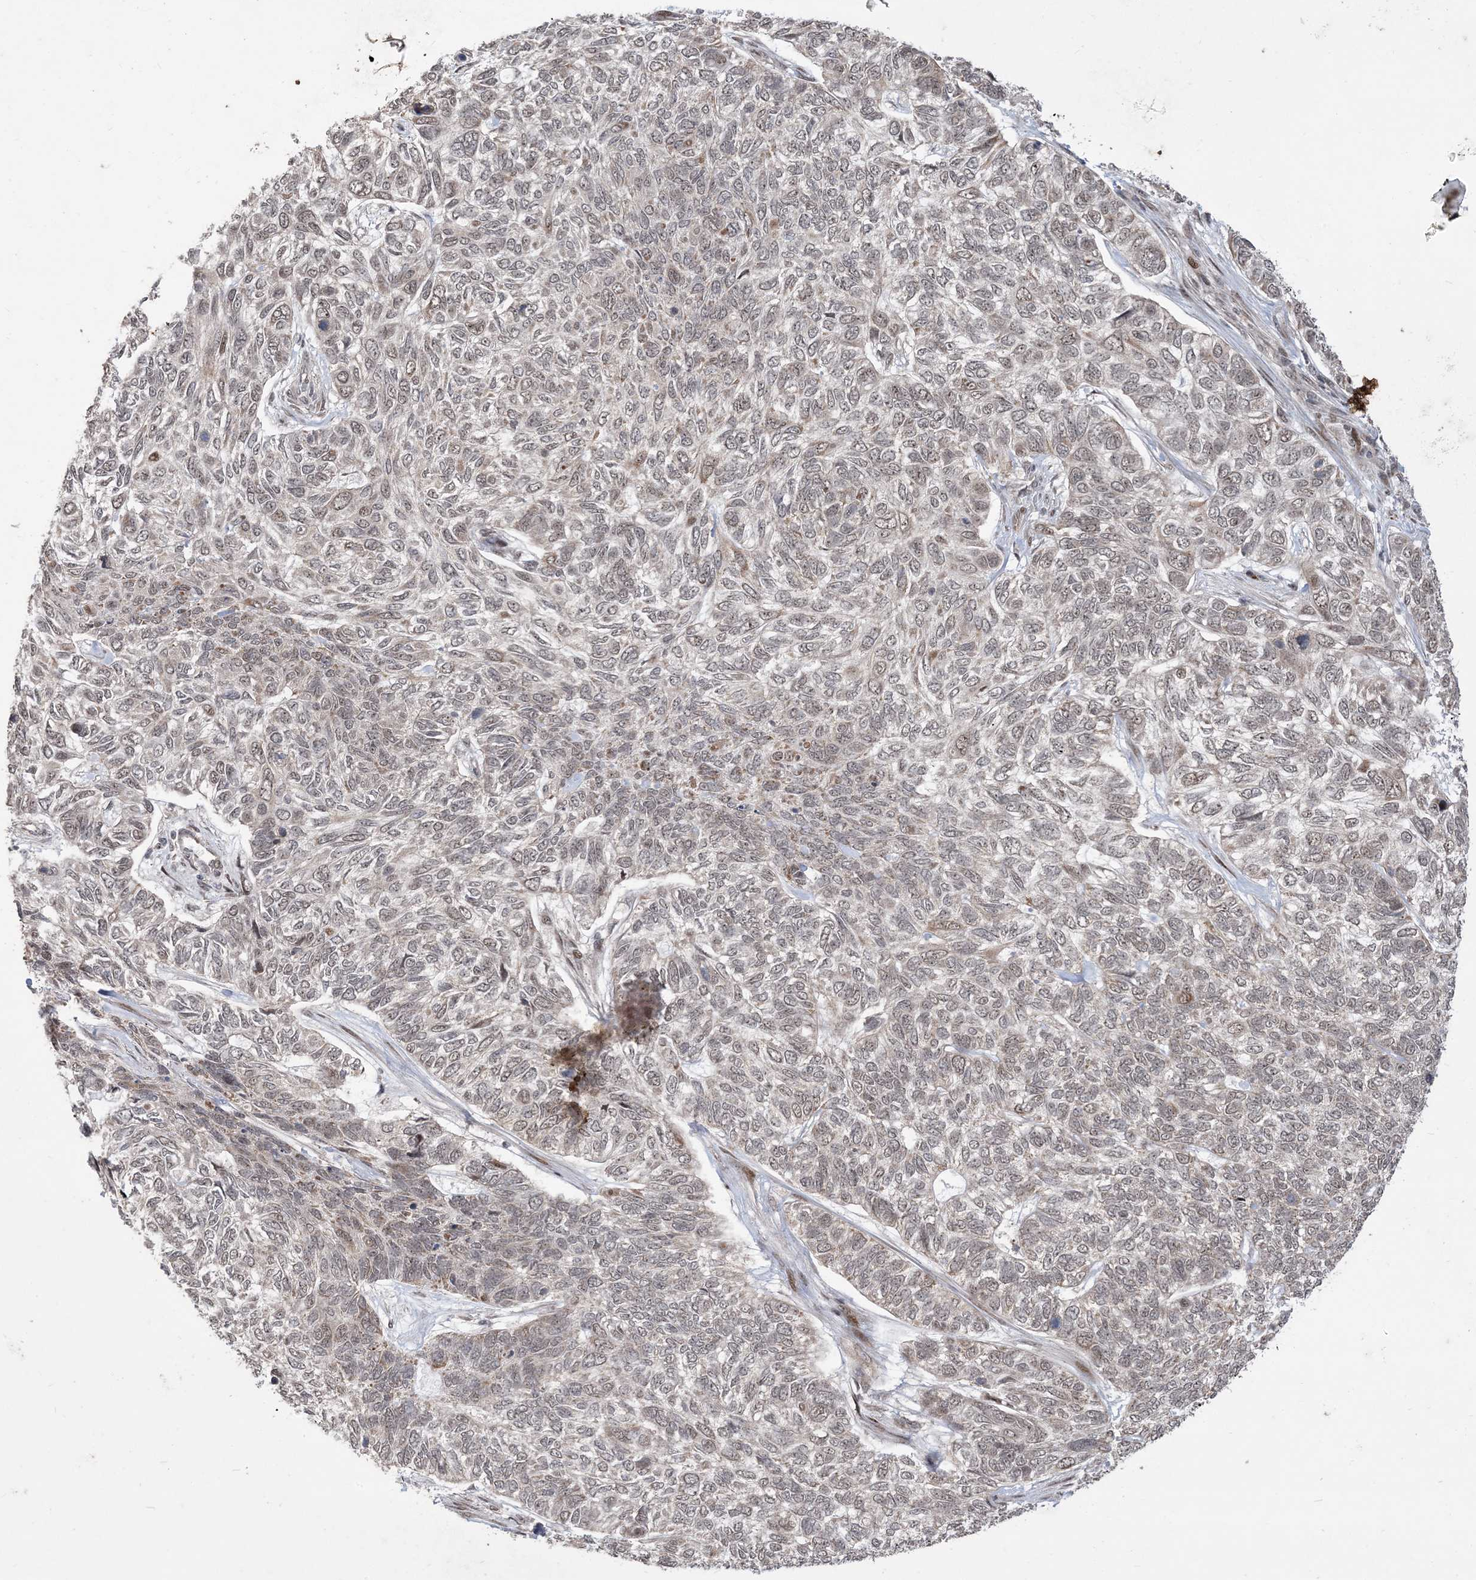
{"staining": {"intensity": "negative", "quantity": "none", "location": "none"}, "tissue": "skin cancer", "cell_type": "Tumor cells", "image_type": "cancer", "snomed": [{"axis": "morphology", "description": "Basal cell carcinoma"}, {"axis": "topography", "description": "Skin"}], "caption": "Image shows no significant protein positivity in tumor cells of skin cancer (basal cell carcinoma).", "gene": "FAM9B", "patient": {"sex": "female", "age": 65}}